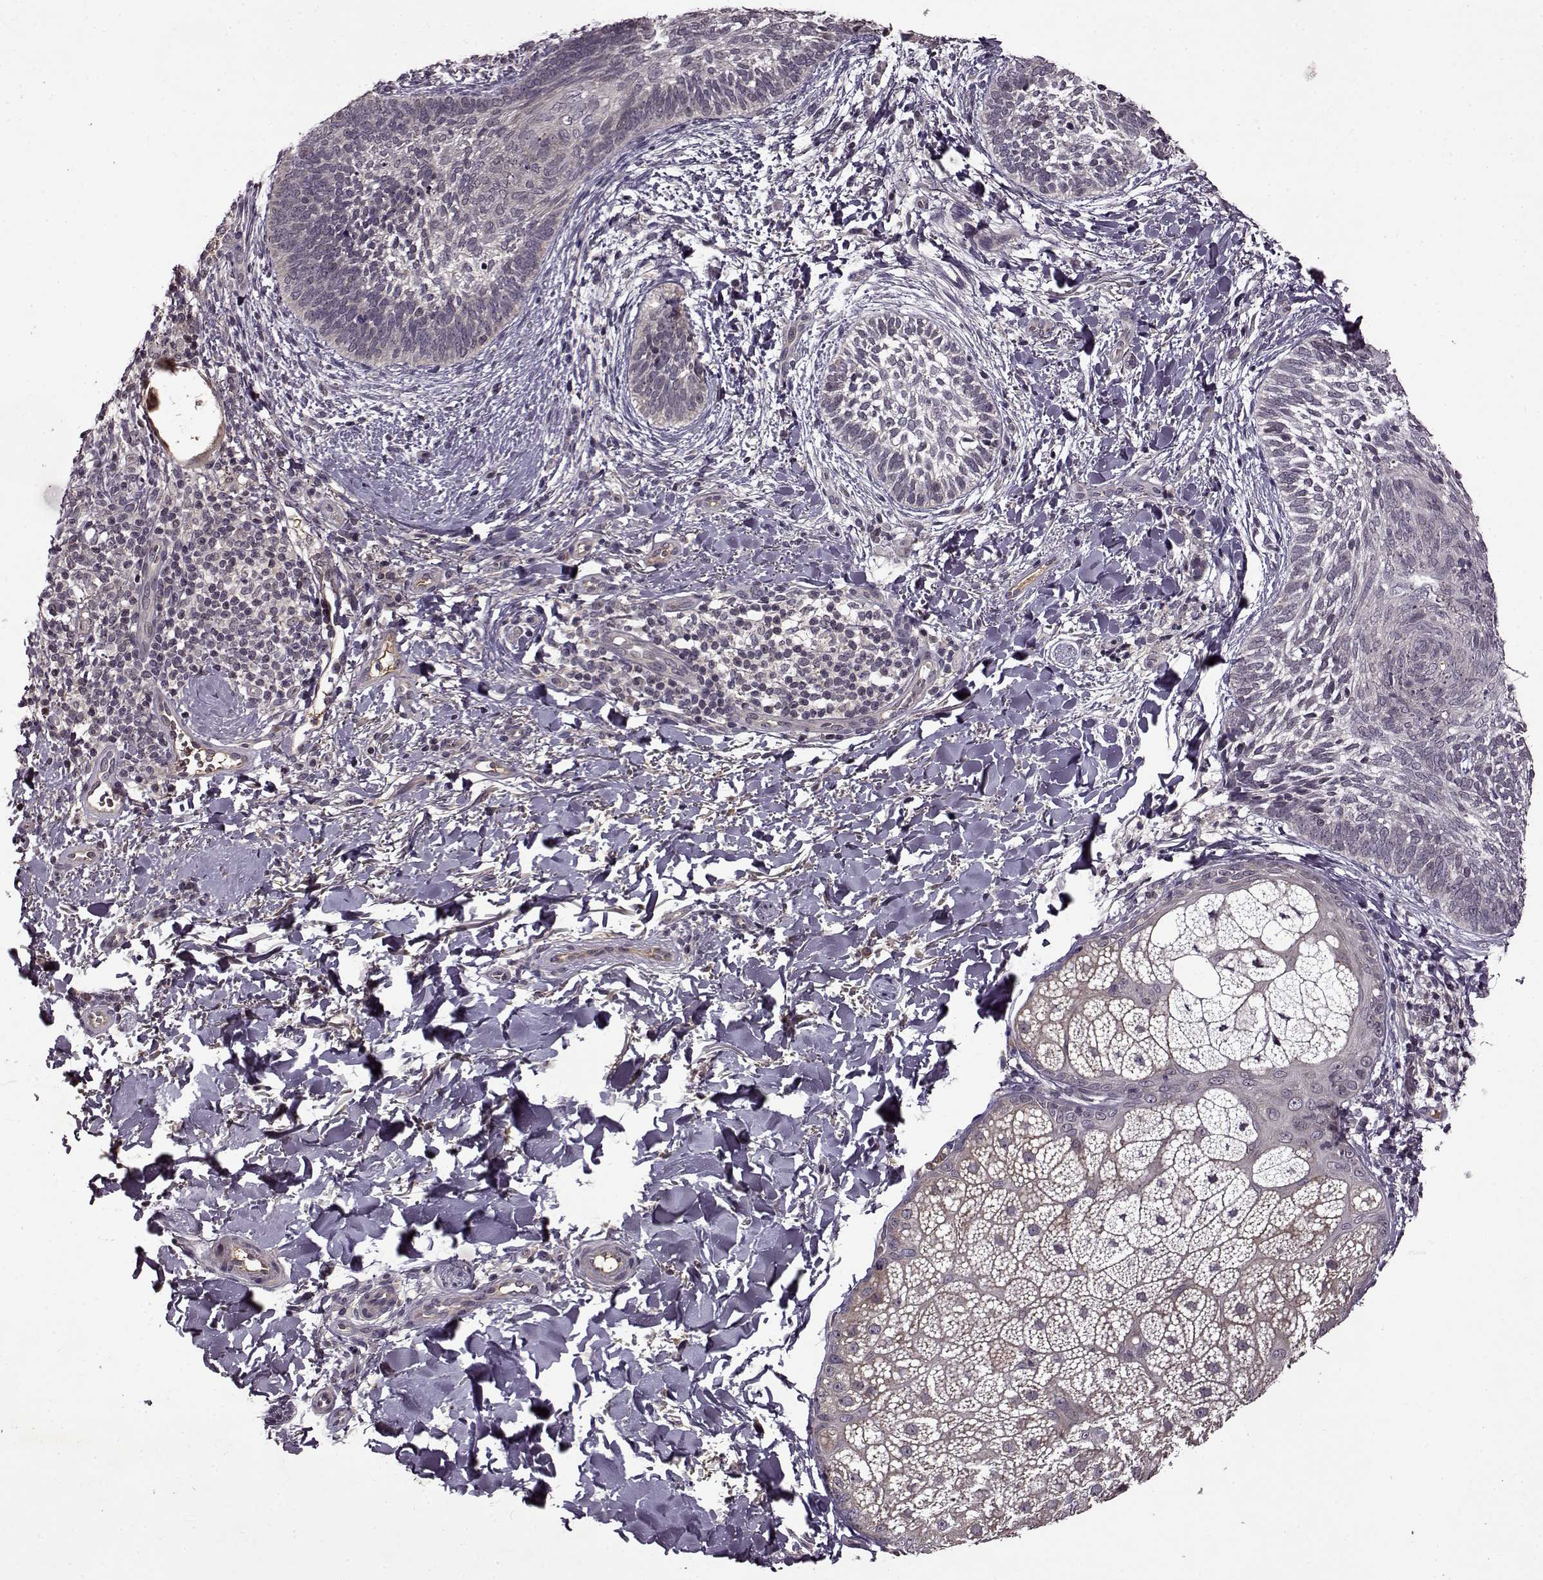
{"staining": {"intensity": "negative", "quantity": "none", "location": "none"}, "tissue": "skin cancer", "cell_type": "Tumor cells", "image_type": "cancer", "snomed": [{"axis": "morphology", "description": "Normal tissue, NOS"}, {"axis": "morphology", "description": "Basal cell carcinoma"}, {"axis": "topography", "description": "Skin"}], "caption": "A histopathology image of skin basal cell carcinoma stained for a protein displays no brown staining in tumor cells.", "gene": "MAIP1", "patient": {"sex": "male", "age": 46}}